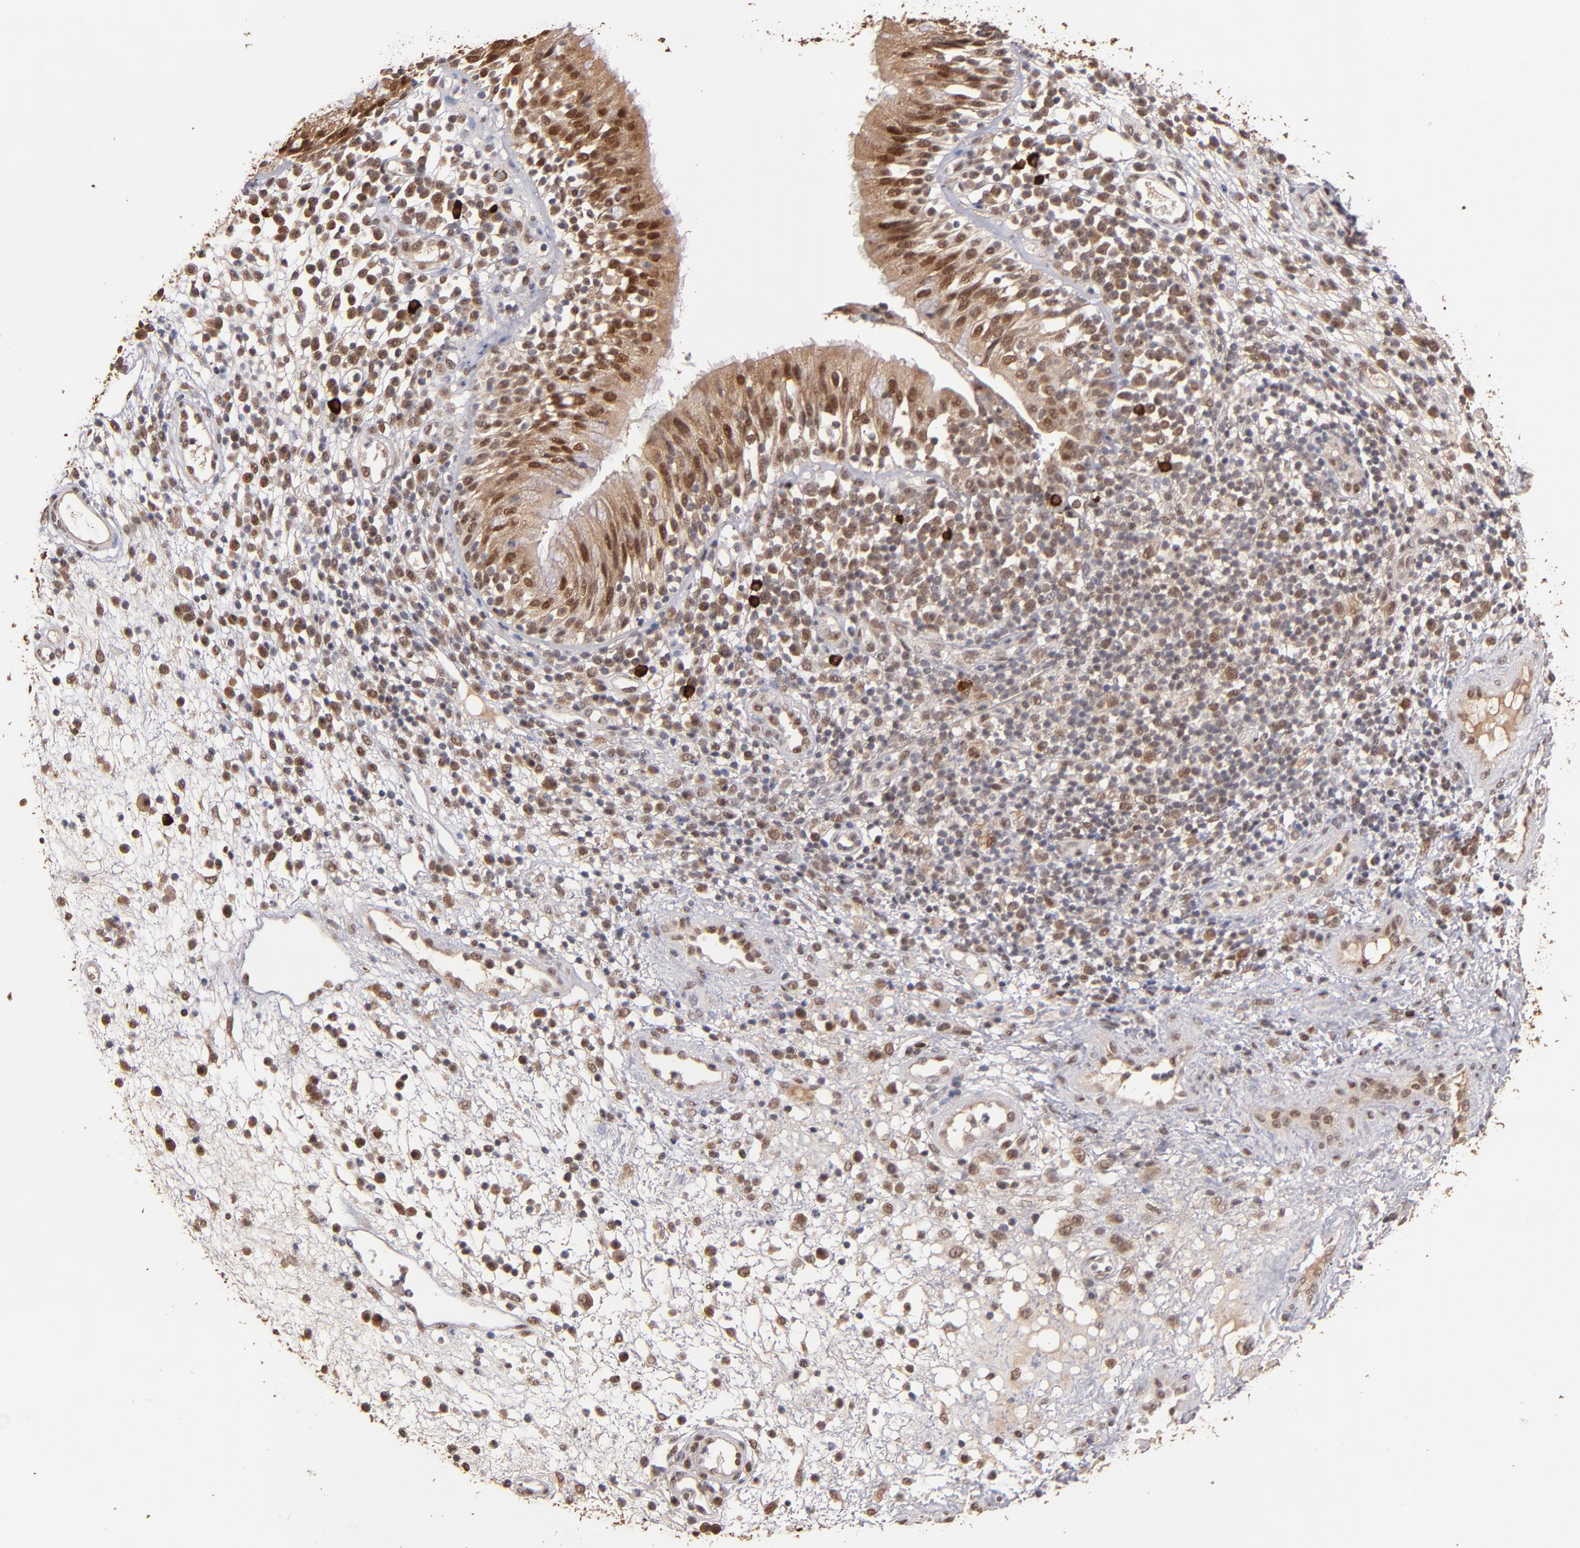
{"staining": {"intensity": "moderate", "quantity": ">75%", "location": "cytoplasmic/membranous,nuclear"}, "tissue": "nasopharynx", "cell_type": "Respiratory epithelial cells", "image_type": "normal", "snomed": [{"axis": "morphology", "description": "Normal tissue, NOS"}, {"axis": "morphology", "description": "Inflammation, NOS"}, {"axis": "morphology", "description": "Malignant melanoma, Metastatic site"}, {"axis": "topography", "description": "Nasopharynx"}], "caption": "Protein expression by immunohistochemistry displays moderate cytoplasmic/membranous,nuclear positivity in about >75% of respiratory epithelial cells in unremarkable nasopharynx.", "gene": "EAPP", "patient": {"sex": "female", "age": 55}}